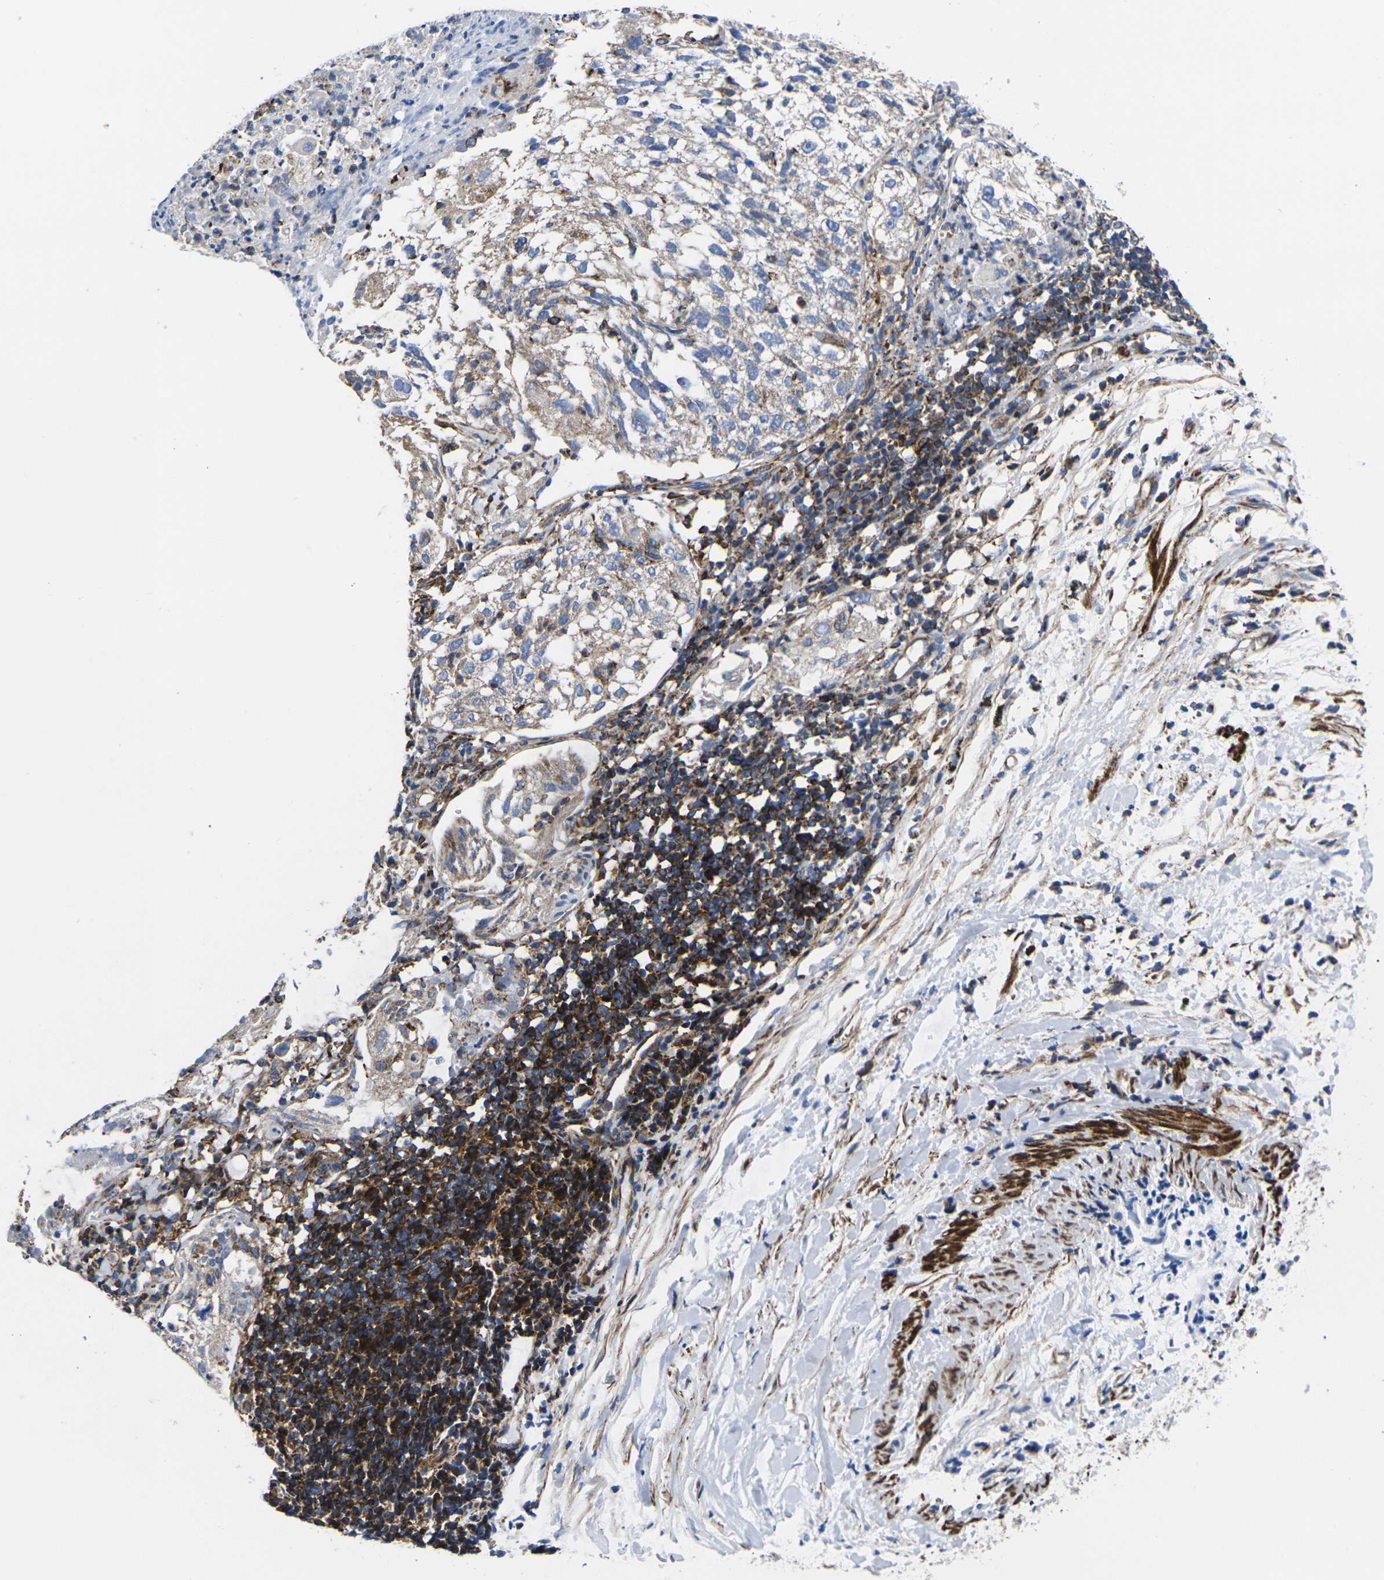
{"staining": {"intensity": "weak", "quantity": "25%-75%", "location": "cytoplasmic/membranous"}, "tissue": "lung cancer", "cell_type": "Tumor cells", "image_type": "cancer", "snomed": [{"axis": "morphology", "description": "Inflammation, NOS"}, {"axis": "morphology", "description": "Squamous cell carcinoma, NOS"}, {"axis": "topography", "description": "Lymph node"}, {"axis": "topography", "description": "Soft tissue"}, {"axis": "topography", "description": "Lung"}], "caption": "Immunohistochemistry (IHC) histopathology image of human lung cancer (squamous cell carcinoma) stained for a protein (brown), which displays low levels of weak cytoplasmic/membranous positivity in about 25%-75% of tumor cells.", "gene": "GPR4", "patient": {"sex": "male", "age": 66}}